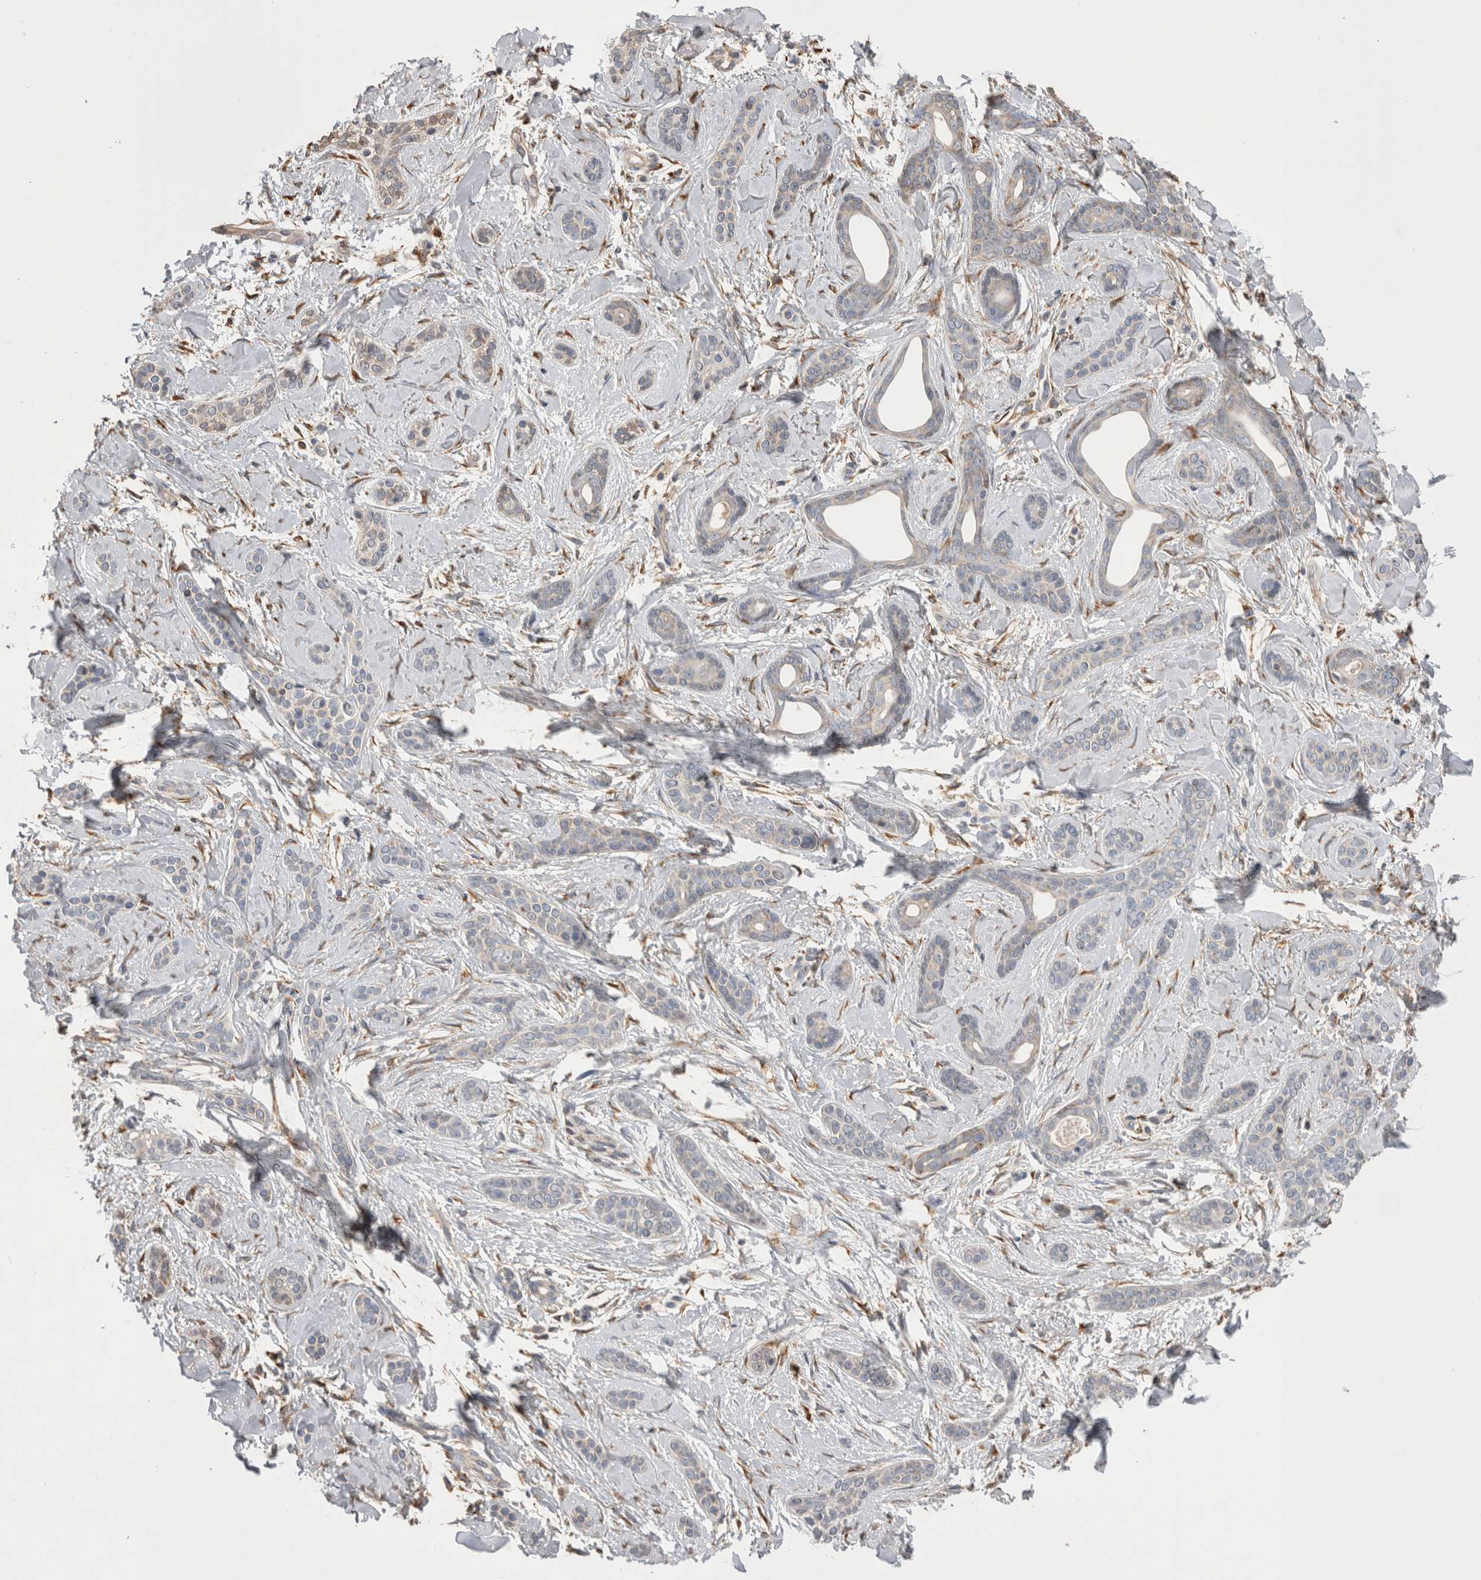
{"staining": {"intensity": "negative", "quantity": "none", "location": "none"}, "tissue": "skin cancer", "cell_type": "Tumor cells", "image_type": "cancer", "snomed": [{"axis": "morphology", "description": "Basal cell carcinoma"}, {"axis": "morphology", "description": "Adnexal tumor, benign"}, {"axis": "topography", "description": "Skin"}], "caption": "DAB (3,3'-diaminobenzidine) immunohistochemical staining of human skin cancer shows no significant staining in tumor cells. (DAB (3,3'-diaminobenzidine) immunohistochemistry (IHC) visualized using brightfield microscopy, high magnification).", "gene": "LRPAP1", "patient": {"sex": "female", "age": 42}}